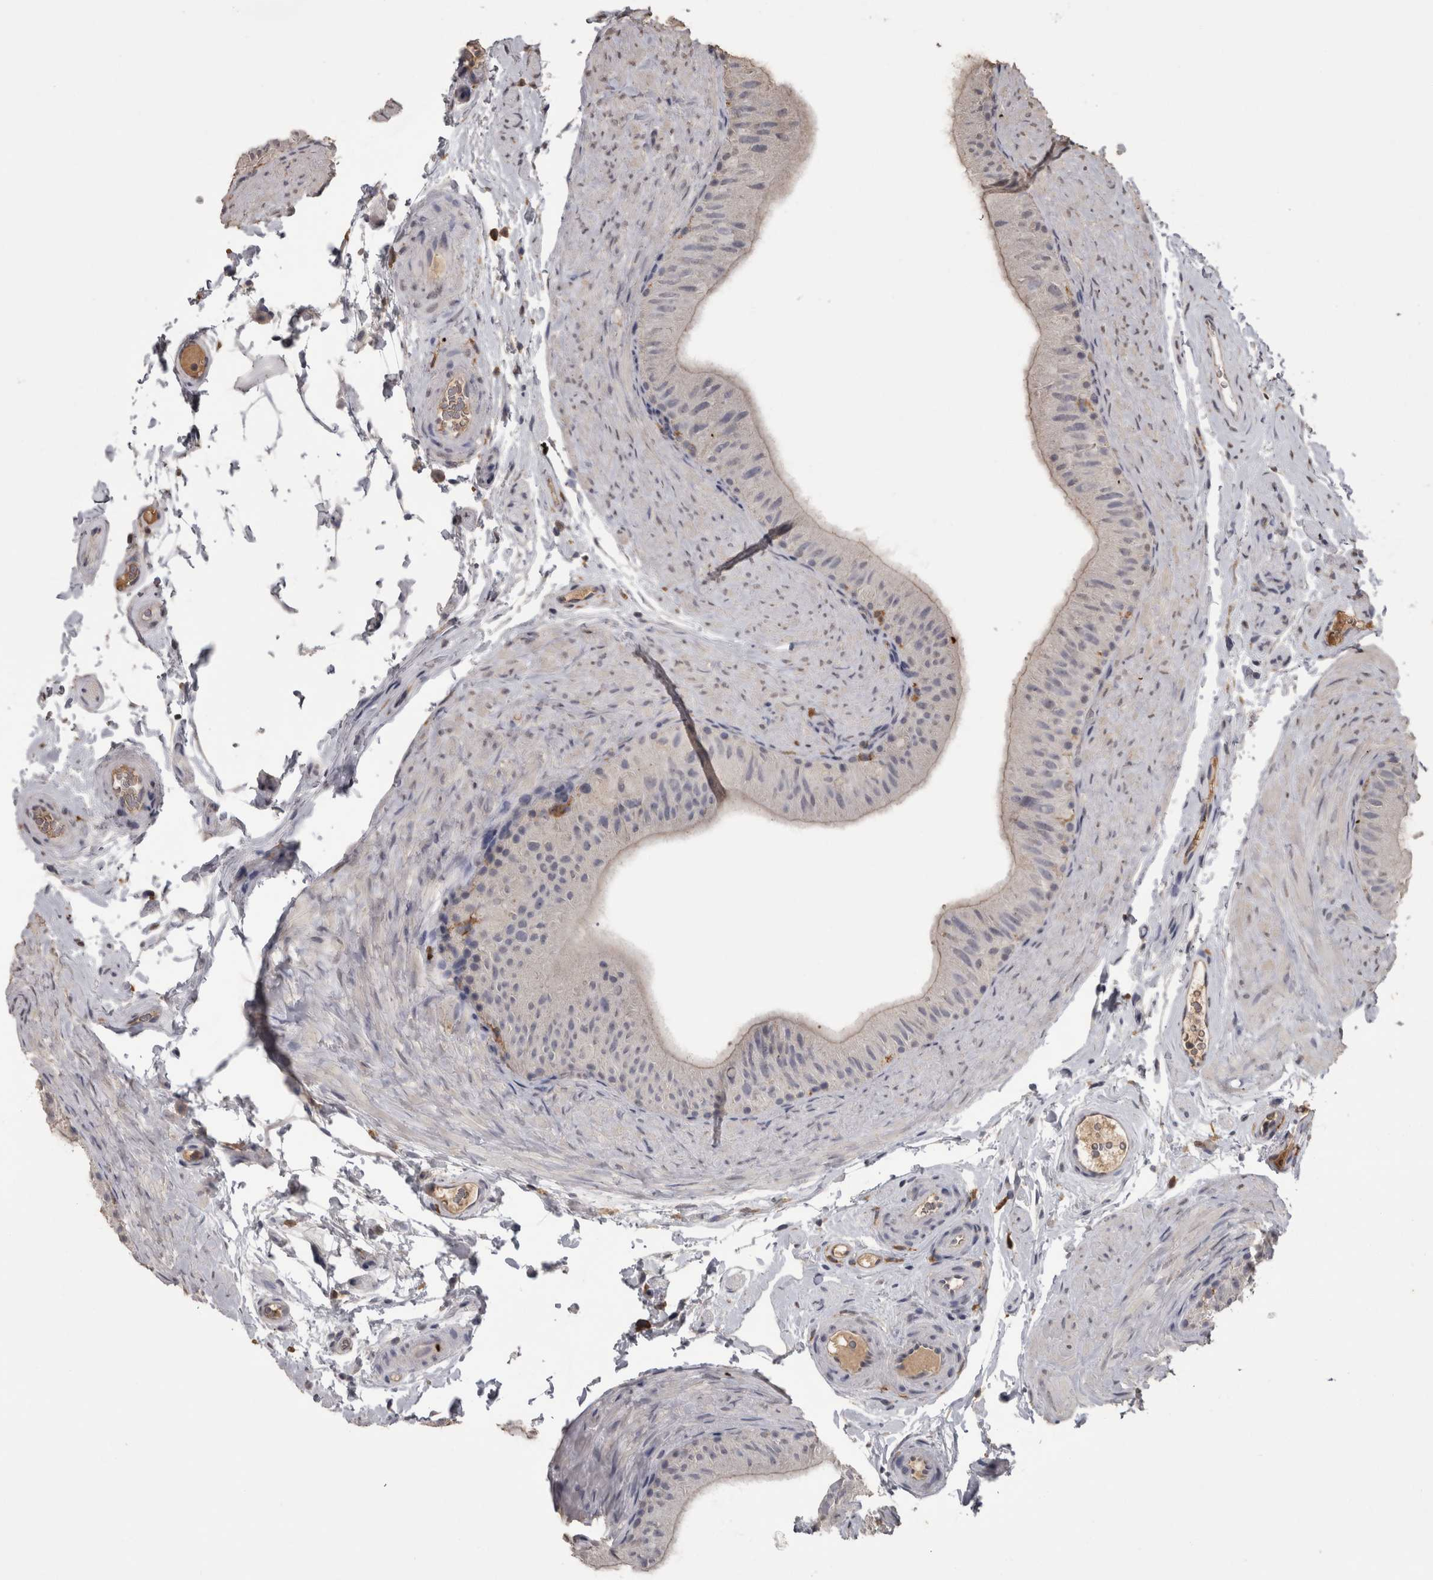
{"staining": {"intensity": "negative", "quantity": "none", "location": "none"}, "tissue": "epididymis", "cell_type": "Glandular cells", "image_type": "normal", "snomed": [{"axis": "morphology", "description": "Normal tissue, NOS"}, {"axis": "topography", "description": "Epididymis"}], "caption": "This is a image of immunohistochemistry (IHC) staining of benign epididymis, which shows no positivity in glandular cells.", "gene": "PIK3AP1", "patient": {"sex": "male", "age": 49}}